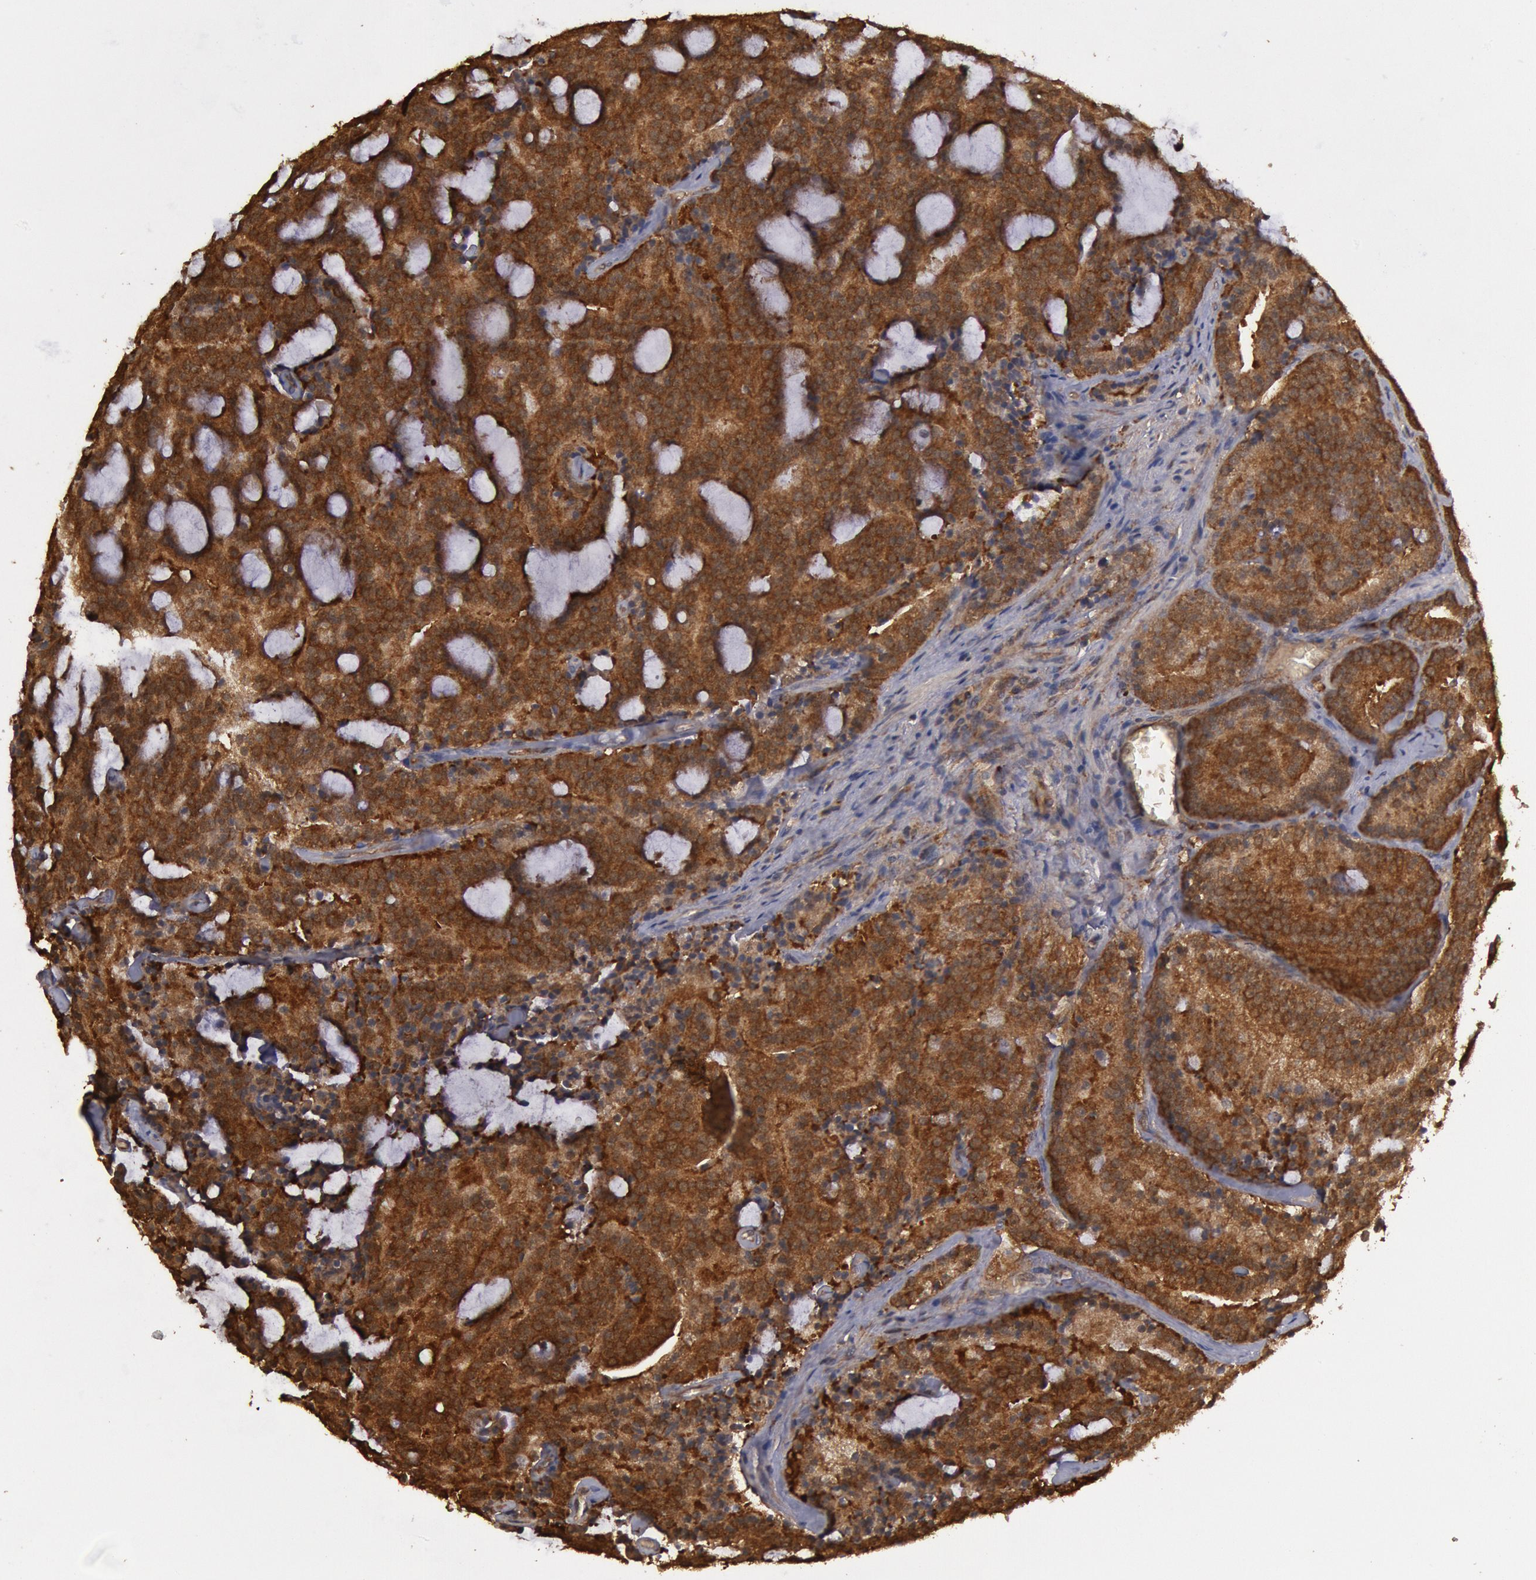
{"staining": {"intensity": "strong", "quantity": ">75%", "location": "cytoplasmic/membranous"}, "tissue": "prostate cancer", "cell_type": "Tumor cells", "image_type": "cancer", "snomed": [{"axis": "morphology", "description": "Adenocarcinoma, Medium grade"}, {"axis": "topography", "description": "Prostate"}], "caption": "Strong cytoplasmic/membranous positivity is seen in about >75% of tumor cells in prostate cancer.", "gene": "USP14", "patient": {"sex": "male", "age": 65}}